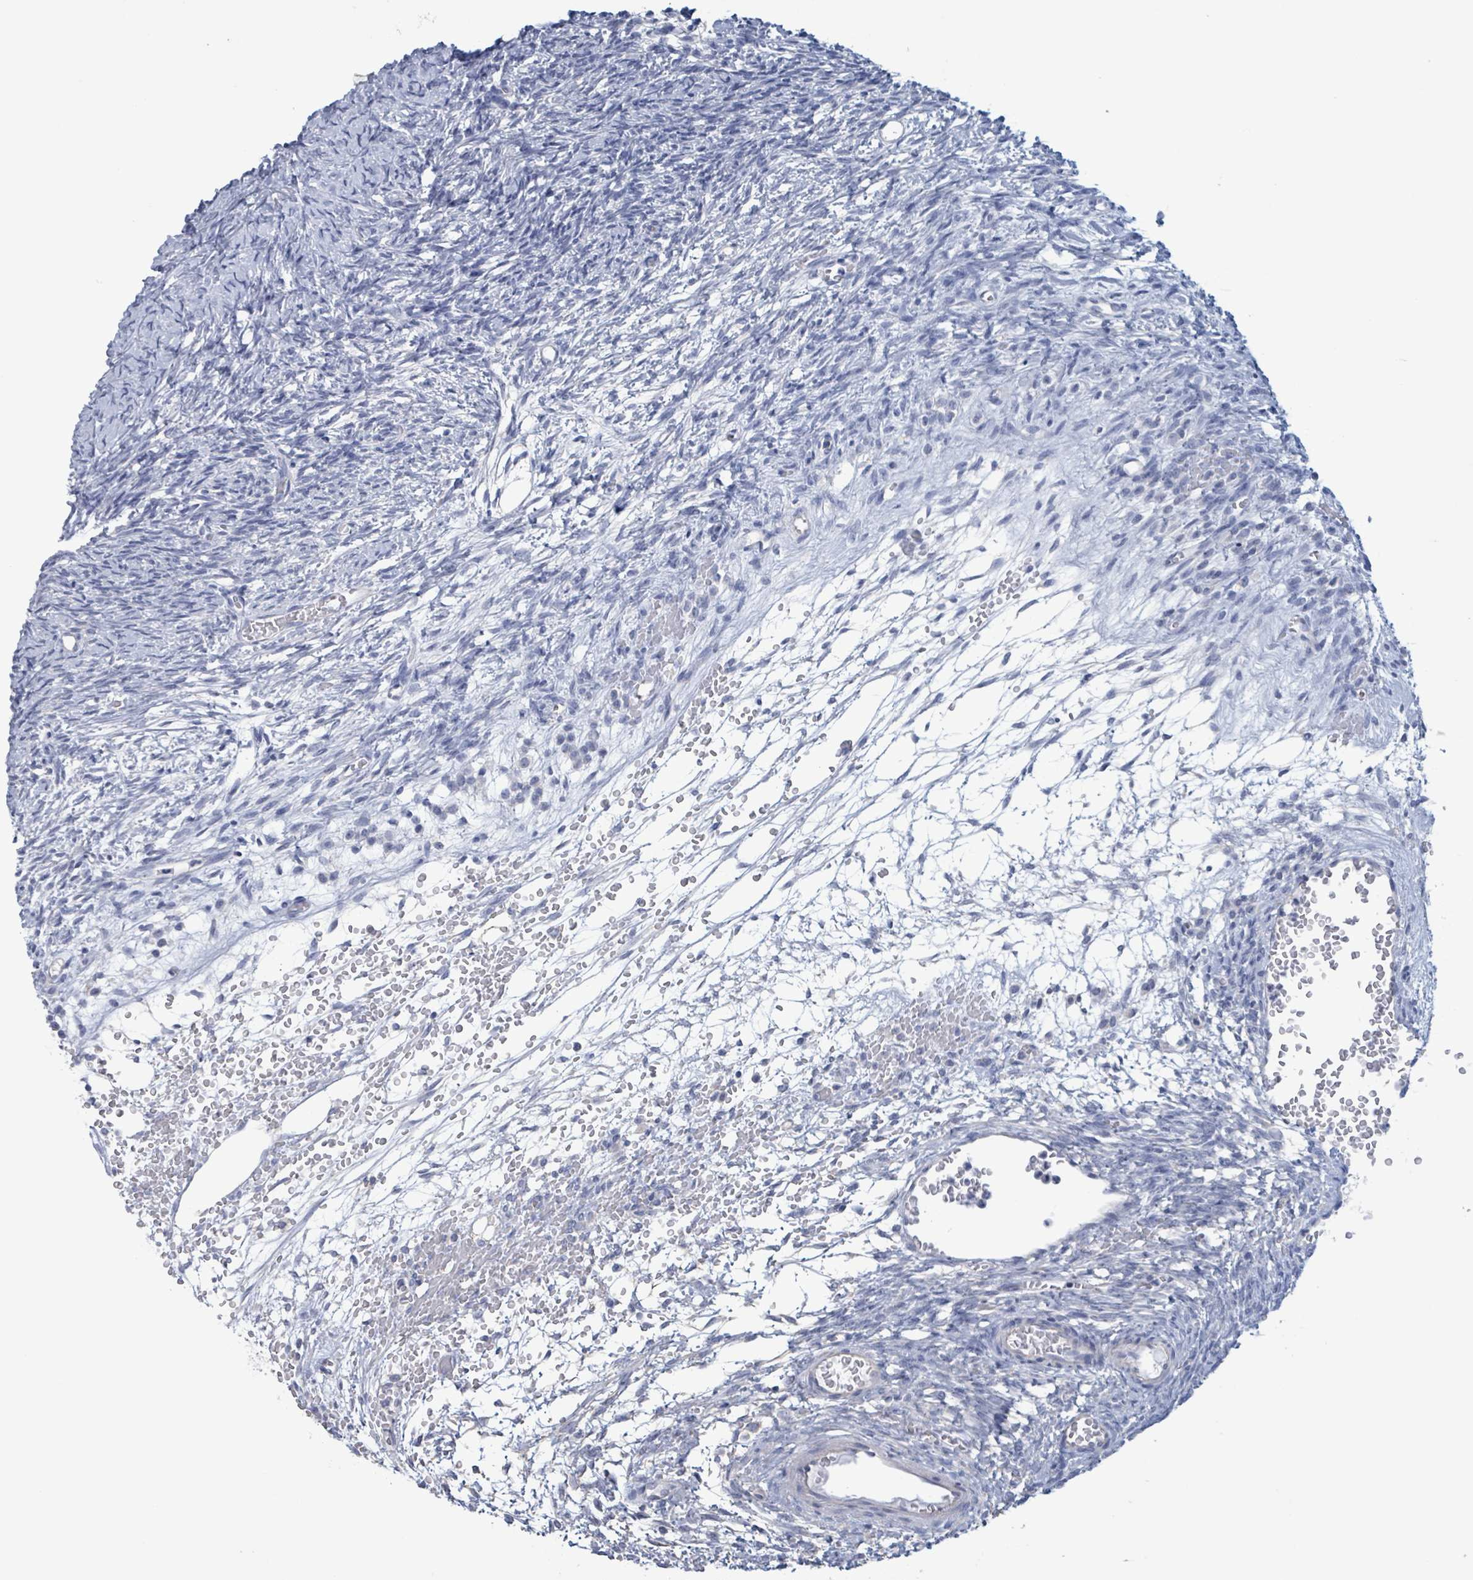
{"staining": {"intensity": "negative", "quantity": "none", "location": "none"}, "tissue": "ovary", "cell_type": "Follicle cells", "image_type": "normal", "snomed": [{"axis": "morphology", "description": "Normal tissue, NOS"}, {"axis": "topography", "description": "Ovary"}], "caption": "This micrograph is of normal ovary stained with immunohistochemistry to label a protein in brown with the nuclei are counter-stained blue. There is no positivity in follicle cells.", "gene": "CT45A10", "patient": {"sex": "female", "age": 39}}